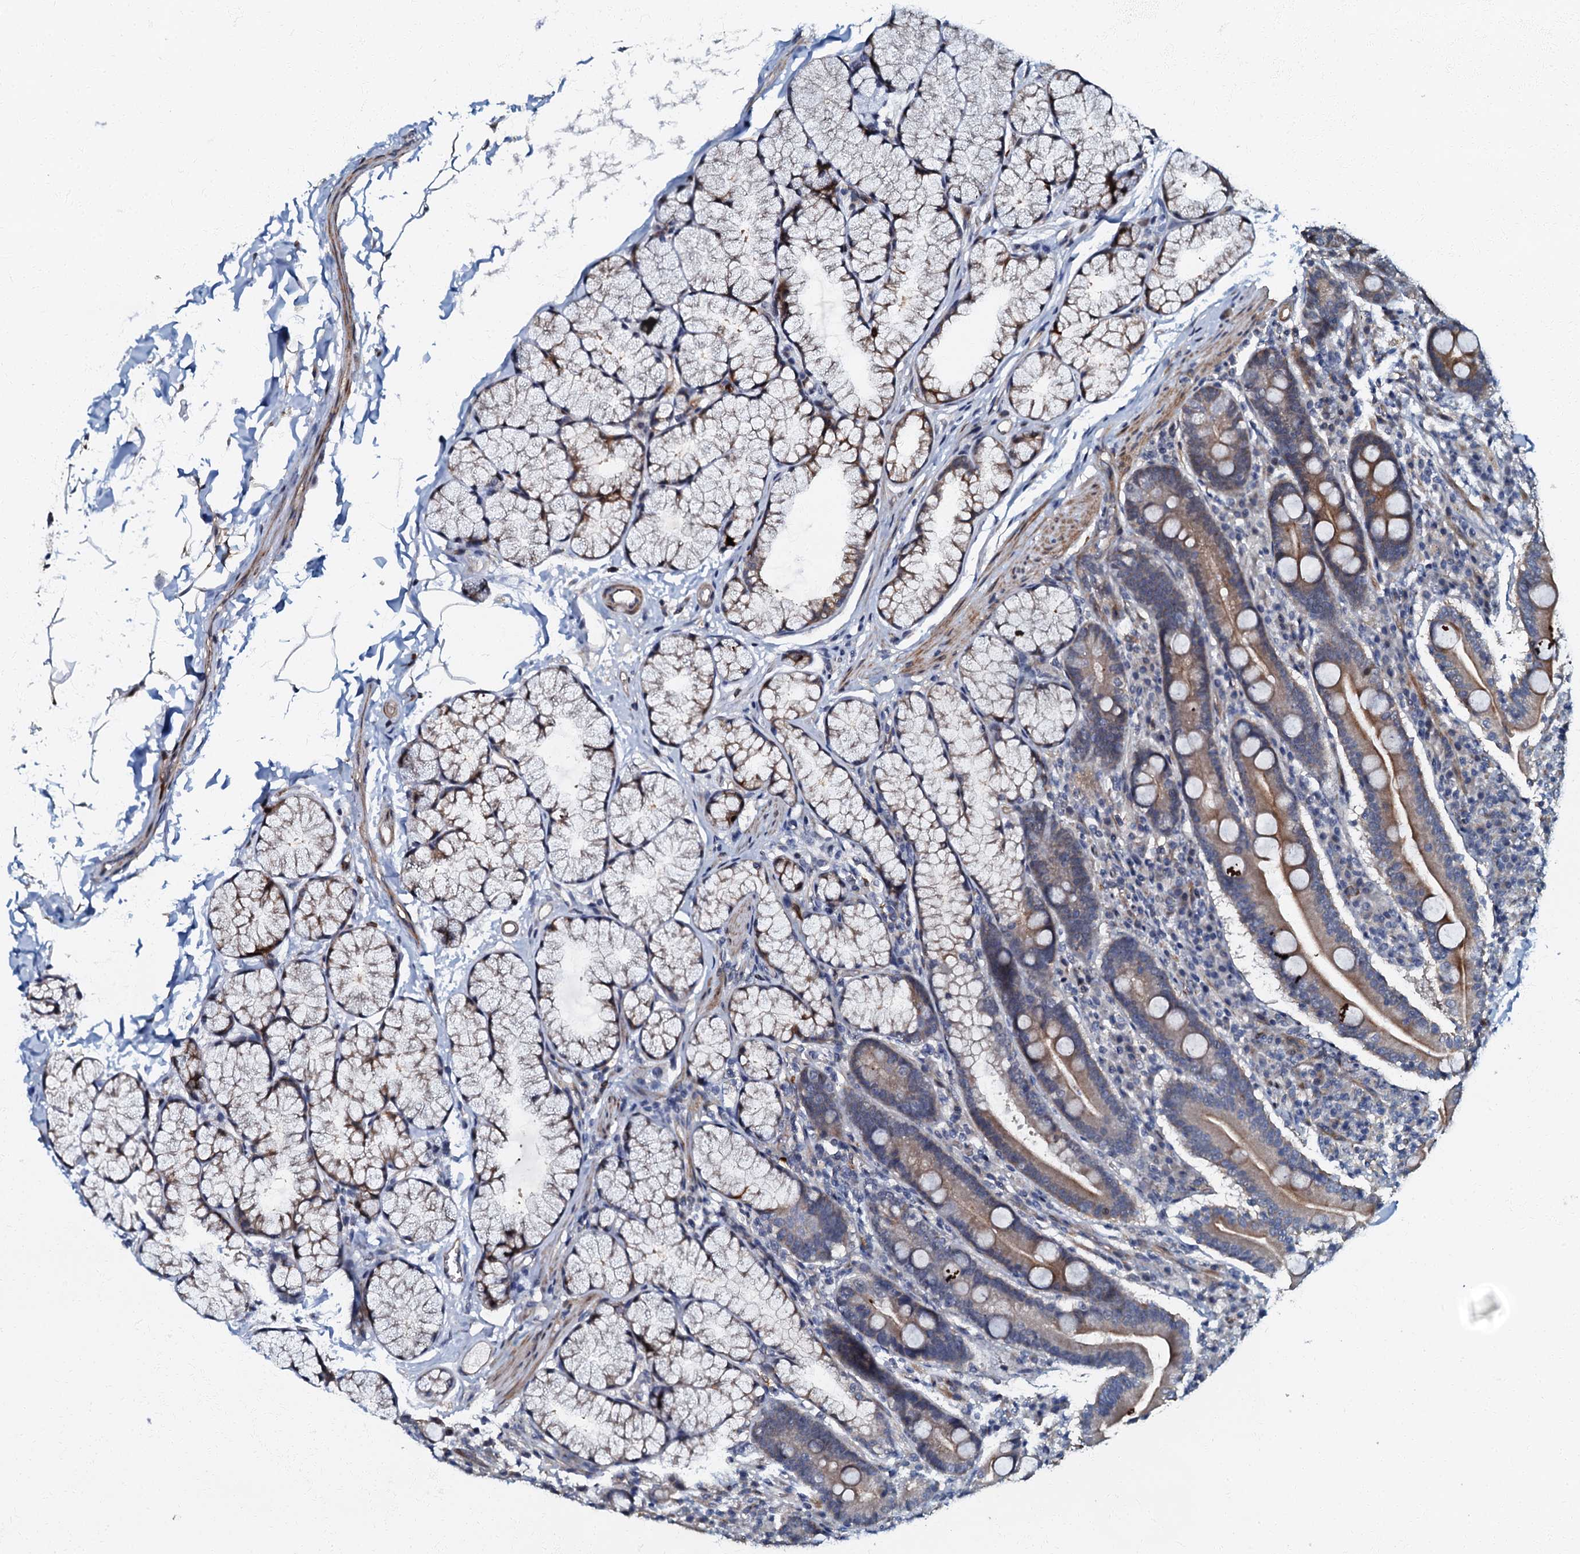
{"staining": {"intensity": "moderate", "quantity": "25%-75%", "location": "cytoplasmic/membranous"}, "tissue": "duodenum", "cell_type": "Glandular cells", "image_type": "normal", "snomed": [{"axis": "morphology", "description": "Normal tissue, NOS"}, {"axis": "topography", "description": "Duodenum"}], "caption": "Immunohistochemistry micrograph of normal duodenum: human duodenum stained using immunohistochemistry (IHC) shows medium levels of moderate protein expression localized specifically in the cytoplasmic/membranous of glandular cells, appearing as a cytoplasmic/membranous brown color.", "gene": "OLAH", "patient": {"sex": "male", "age": 35}}